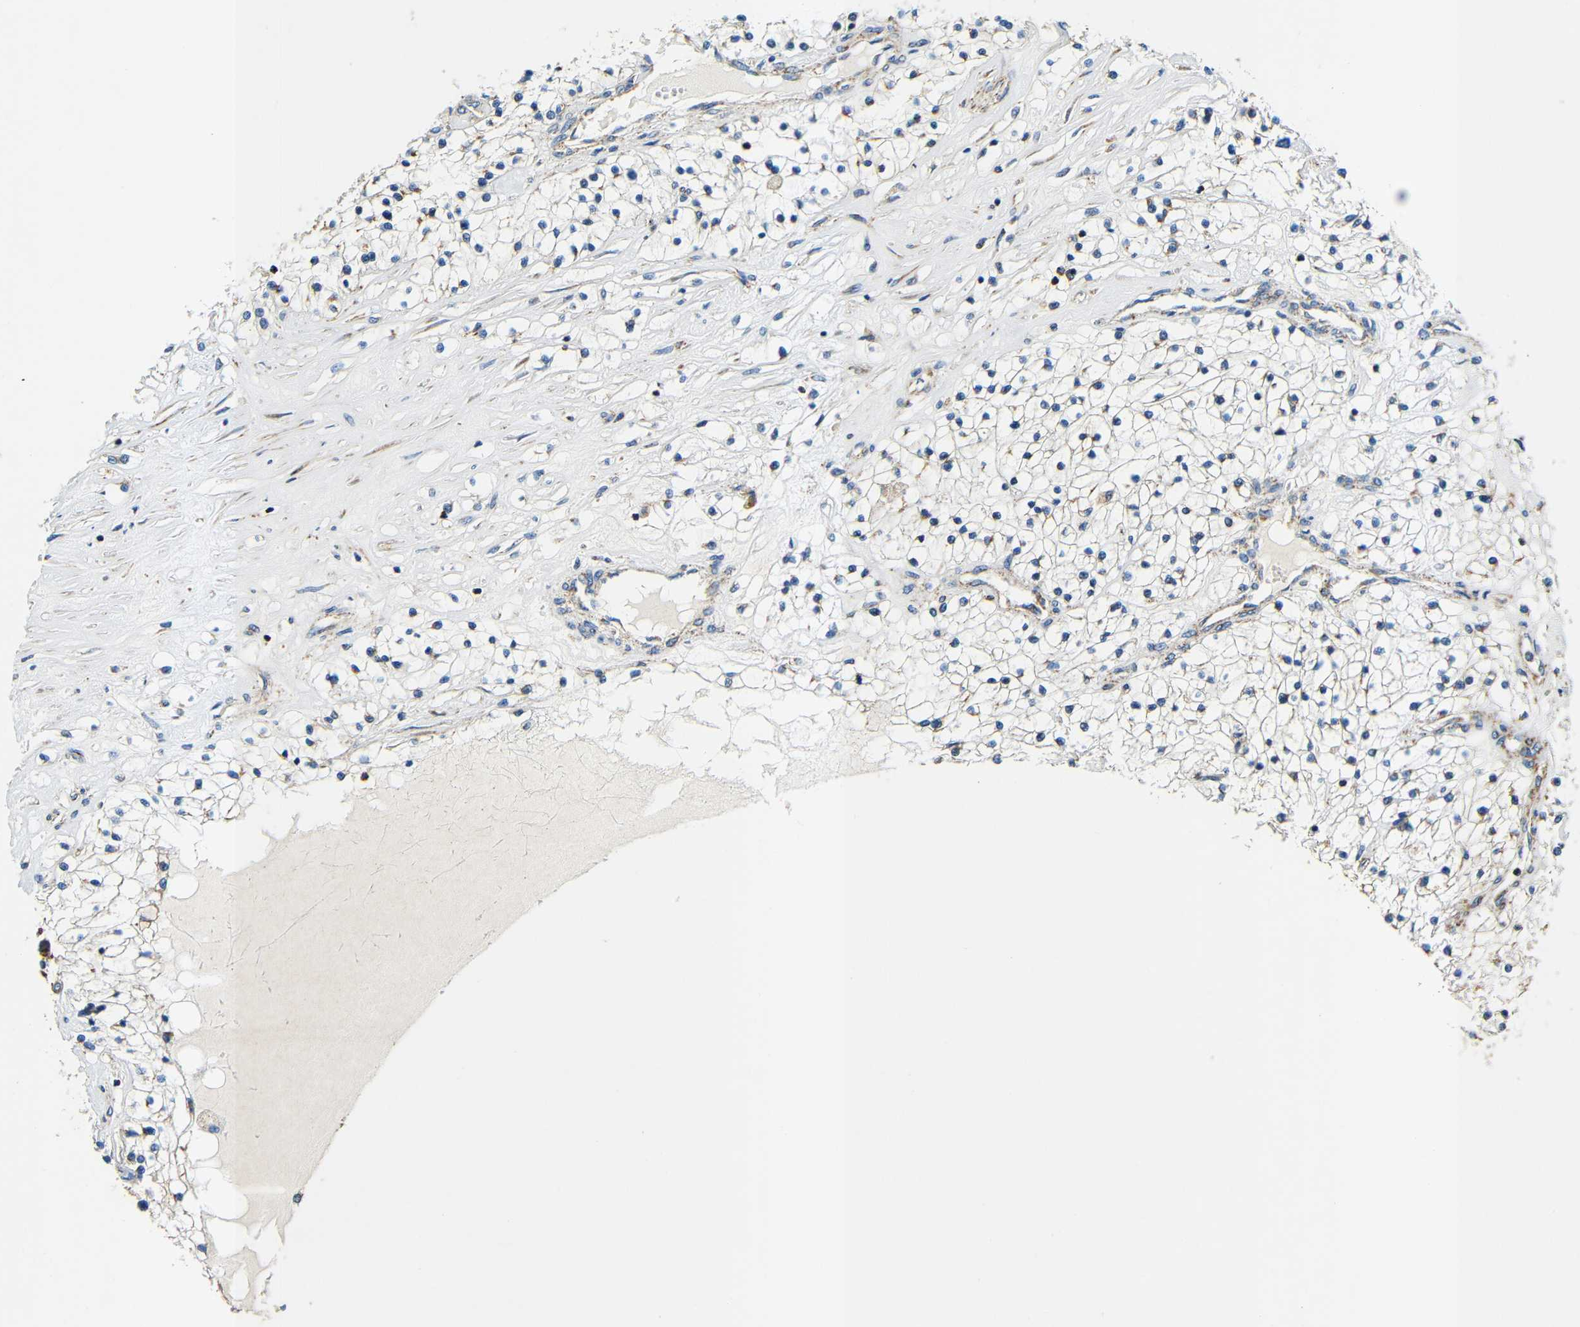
{"staining": {"intensity": "weak", "quantity": "<25%", "location": "cytoplasmic/membranous"}, "tissue": "renal cancer", "cell_type": "Tumor cells", "image_type": "cancer", "snomed": [{"axis": "morphology", "description": "Adenocarcinoma, NOS"}, {"axis": "topography", "description": "Kidney"}], "caption": "Immunohistochemical staining of human renal cancer (adenocarcinoma) displays no significant expression in tumor cells.", "gene": "GALNT18", "patient": {"sex": "male", "age": 68}}